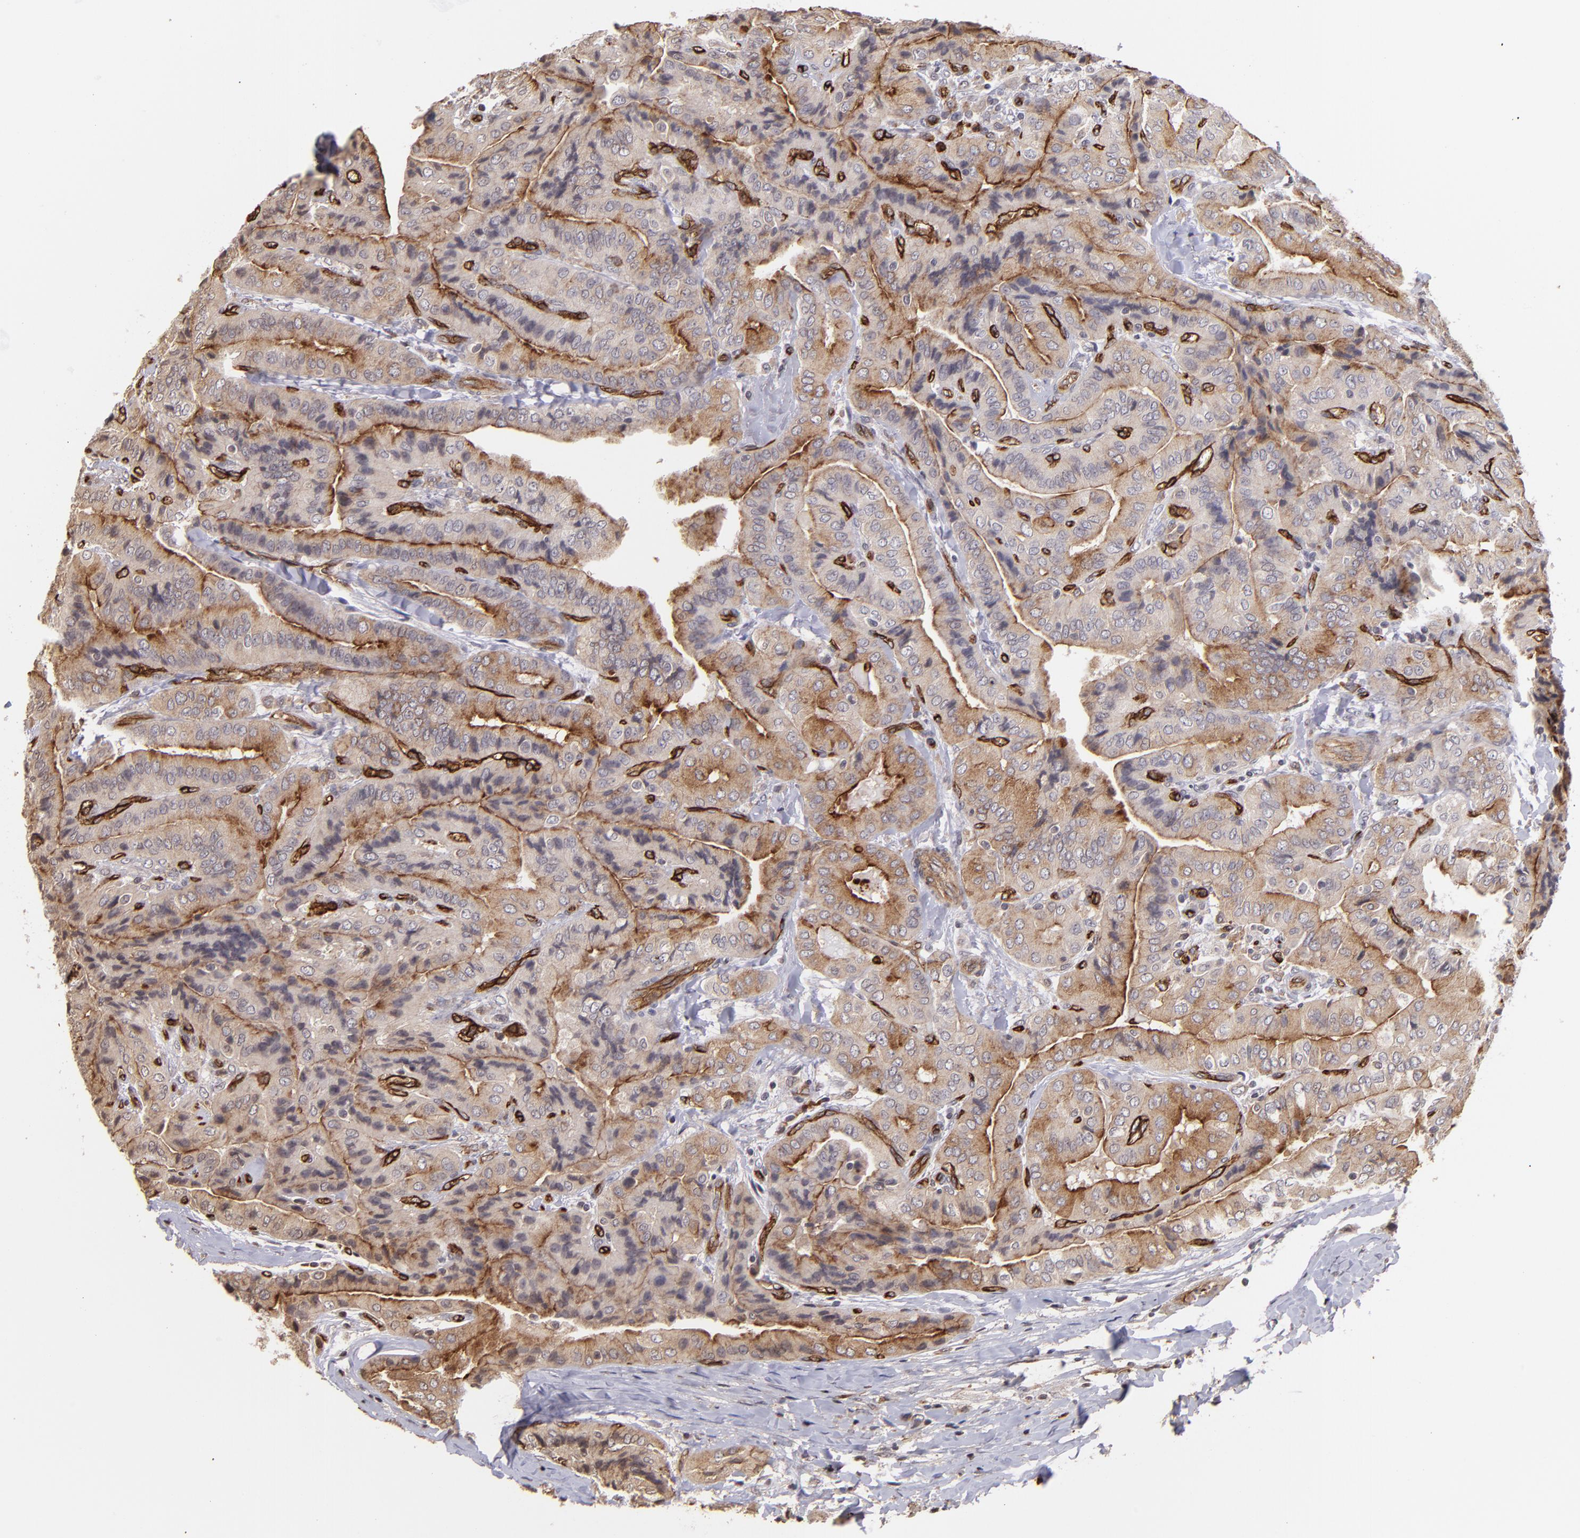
{"staining": {"intensity": "weak", "quantity": ">75%", "location": "cytoplasmic/membranous"}, "tissue": "thyroid cancer", "cell_type": "Tumor cells", "image_type": "cancer", "snomed": [{"axis": "morphology", "description": "Papillary adenocarcinoma, NOS"}, {"axis": "topography", "description": "Thyroid gland"}], "caption": "A histopathology image of human thyroid papillary adenocarcinoma stained for a protein reveals weak cytoplasmic/membranous brown staining in tumor cells.", "gene": "DYSF", "patient": {"sex": "female", "age": 71}}